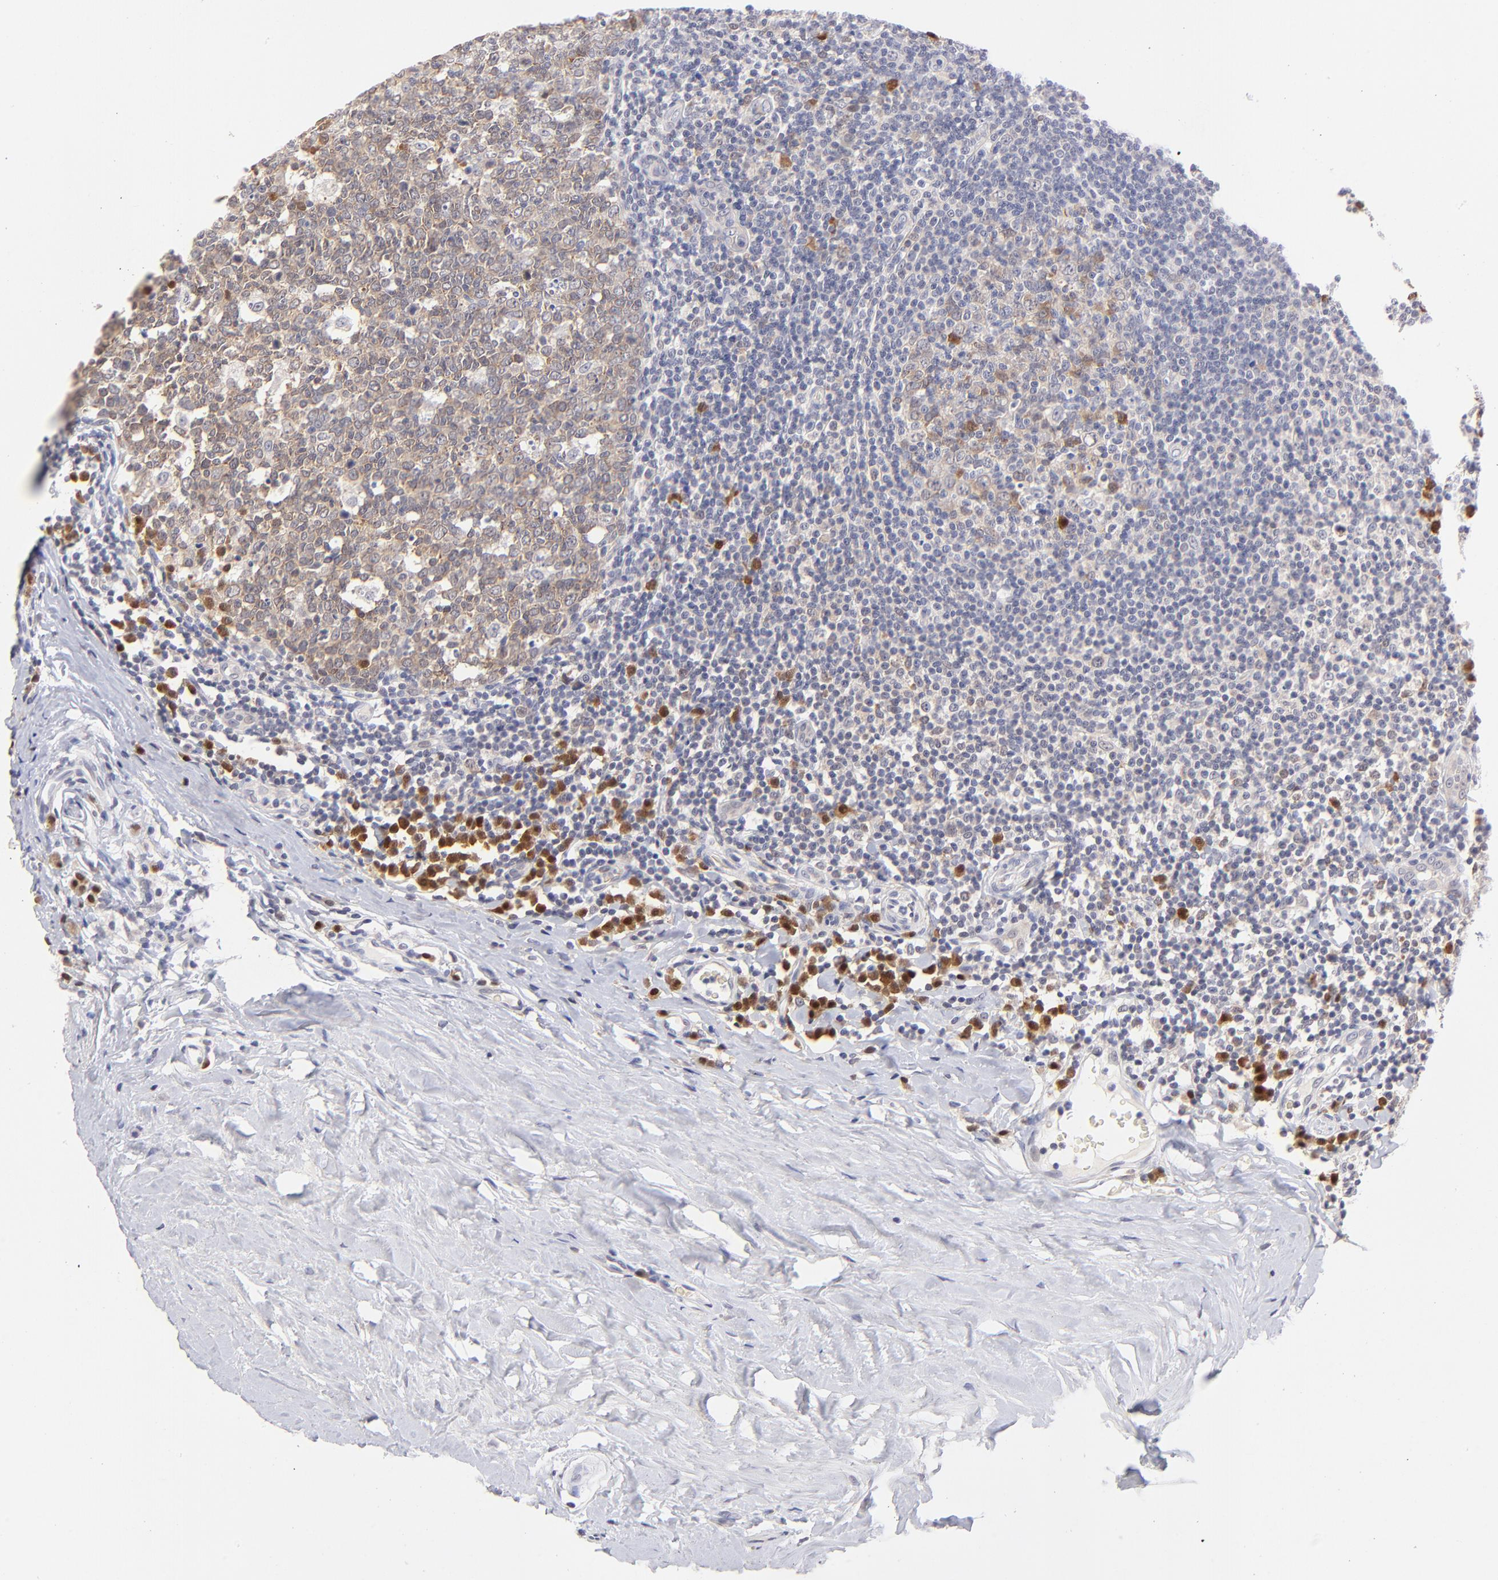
{"staining": {"intensity": "weak", "quantity": ">75%", "location": "cytoplasmic/membranous"}, "tissue": "tonsil", "cell_type": "Germinal center cells", "image_type": "normal", "snomed": [{"axis": "morphology", "description": "Normal tissue, NOS"}, {"axis": "topography", "description": "Tonsil"}], "caption": "This is an image of IHC staining of benign tonsil, which shows weak staining in the cytoplasmic/membranous of germinal center cells.", "gene": "ZNF155", "patient": {"sex": "male", "age": 31}}